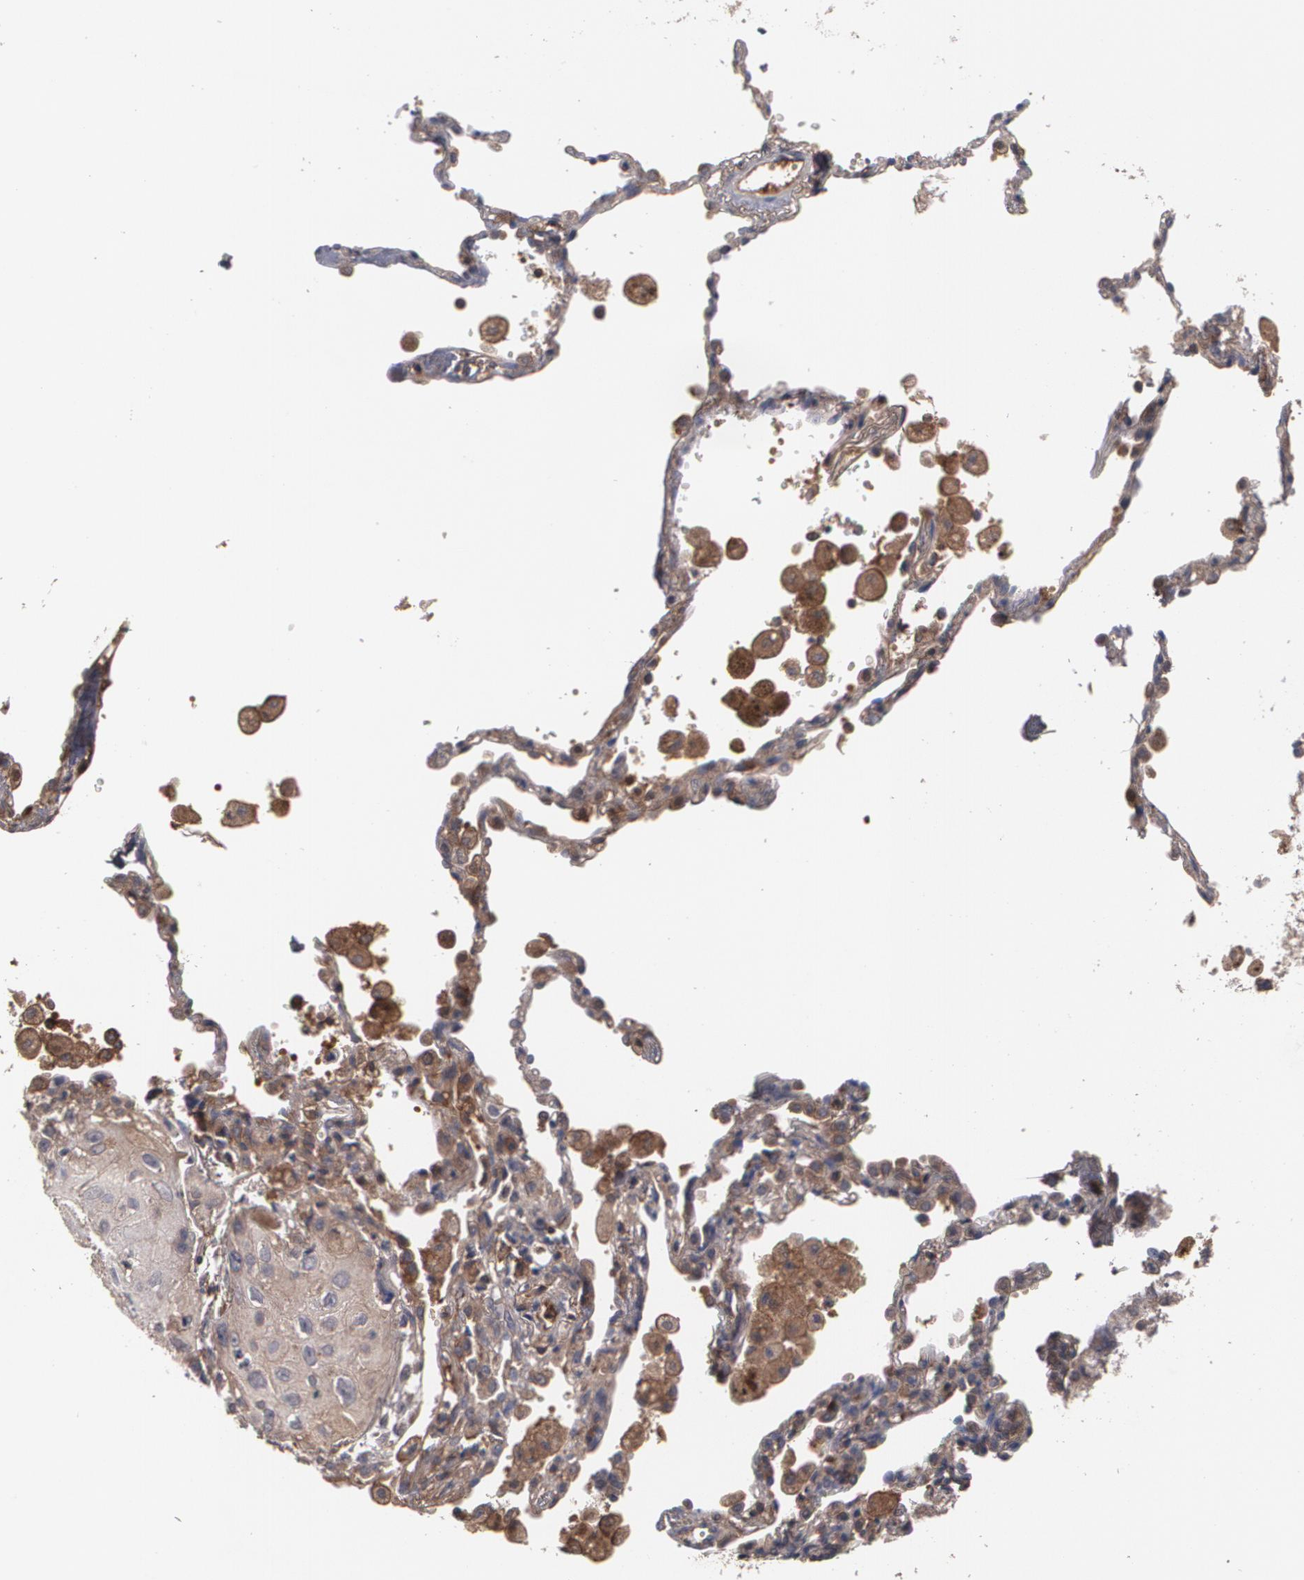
{"staining": {"intensity": "moderate", "quantity": ">75%", "location": "cytoplasmic/membranous"}, "tissue": "lung cancer", "cell_type": "Tumor cells", "image_type": "cancer", "snomed": [{"axis": "morphology", "description": "Squamous cell carcinoma, NOS"}, {"axis": "topography", "description": "Lung"}], "caption": "Squamous cell carcinoma (lung) stained with immunohistochemistry (IHC) demonstrates moderate cytoplasmic/membranous staining in about >75% of tumor cells.", "gene": "ARF6", "patient": {"sex": "male", "age": 71}}